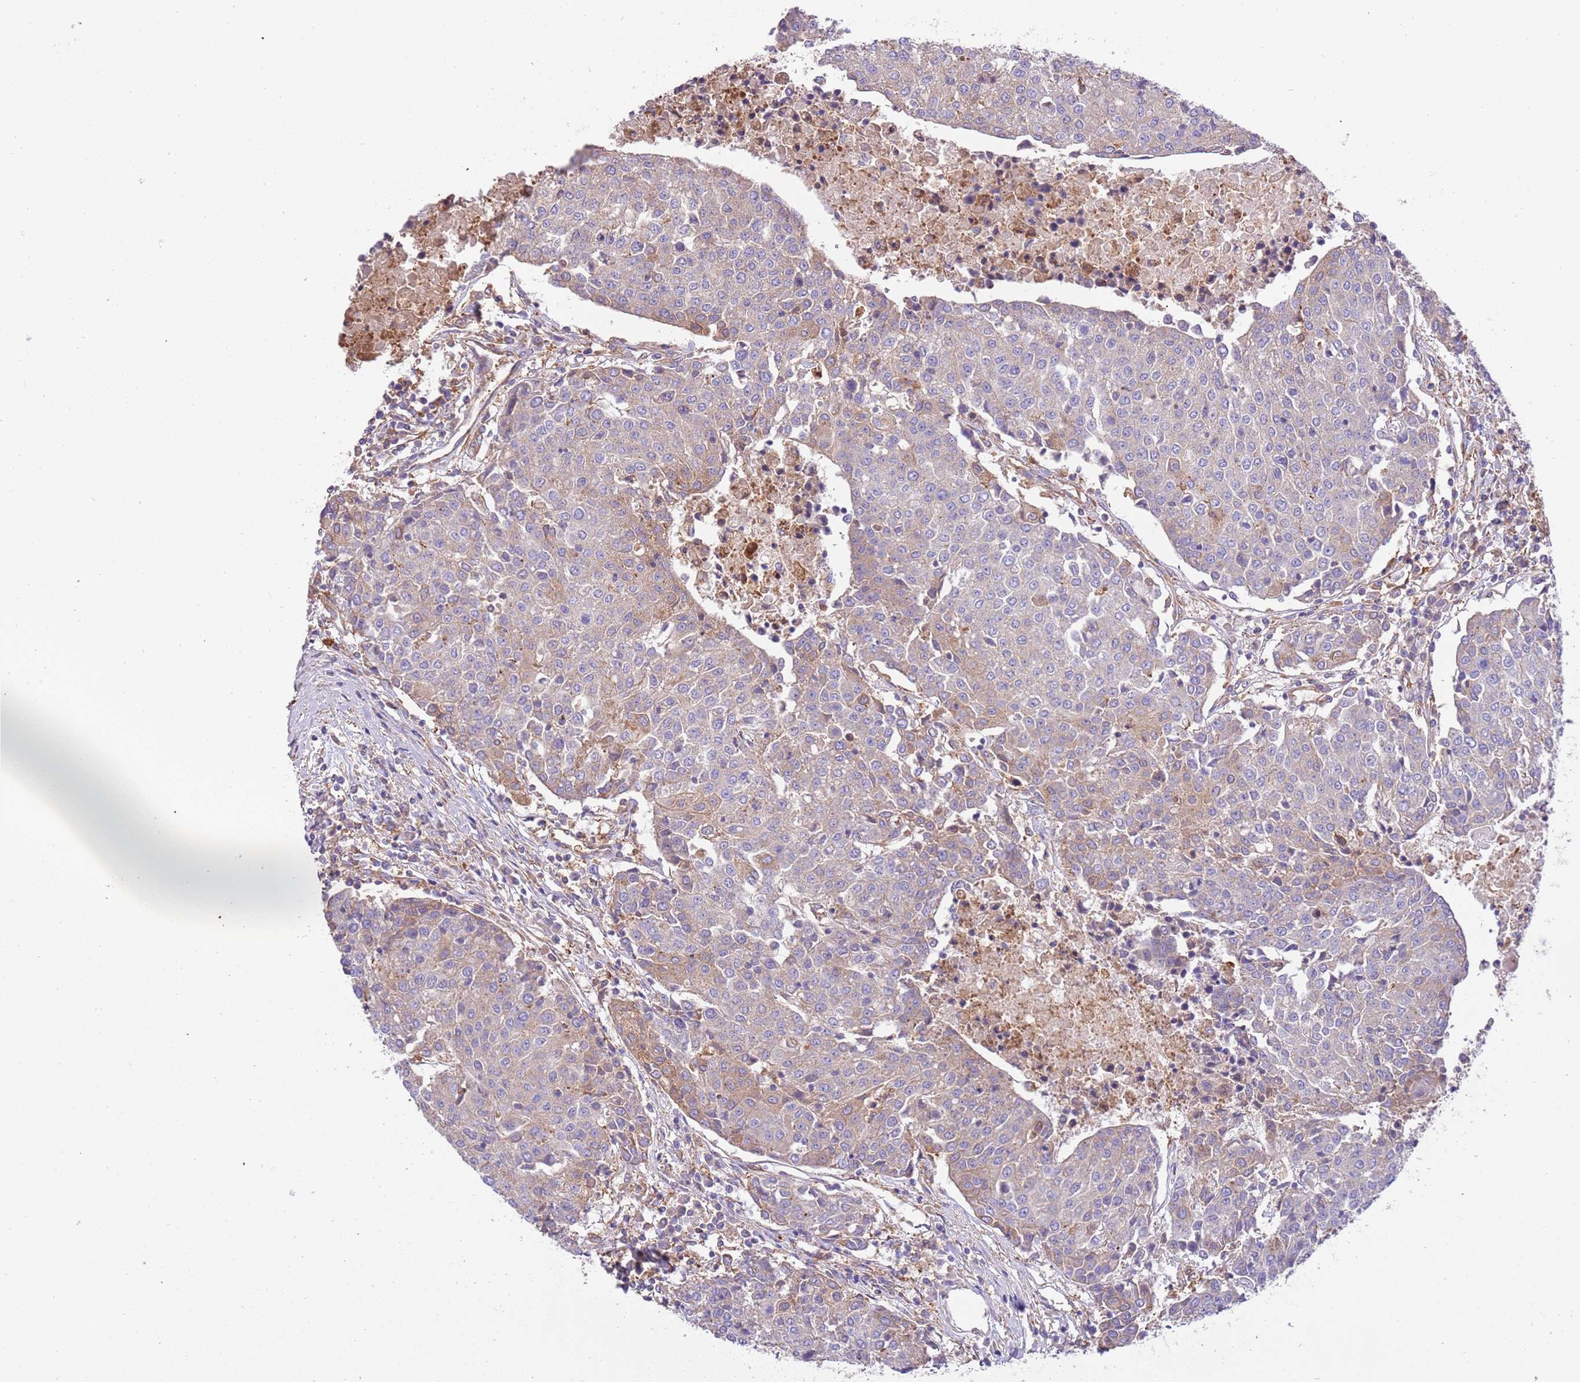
{"staining": {"intensity": "weak", "quantity": "<25%", "location": "cytoplasmic/membranous"}, "tissue": "urothelial cancer", "cell_type": "Tumor cells", "image_type": "cancer", "snomed": [{"axis": "morphology", "description": "Urothelial carcinoma, High grade"}, {"axis": "topography", "description": "Urinary bladder"}], "caption": "High magnification brightfield microscopy of urothelial cancer stained with DAB (3,3'-diaminobenzidine) (brown) and counterstained with hematoxylin (blue): tumor cells show no significant staining.", "gene": "NAALADL1", "patient": {"sex": "female", "age": 85}}